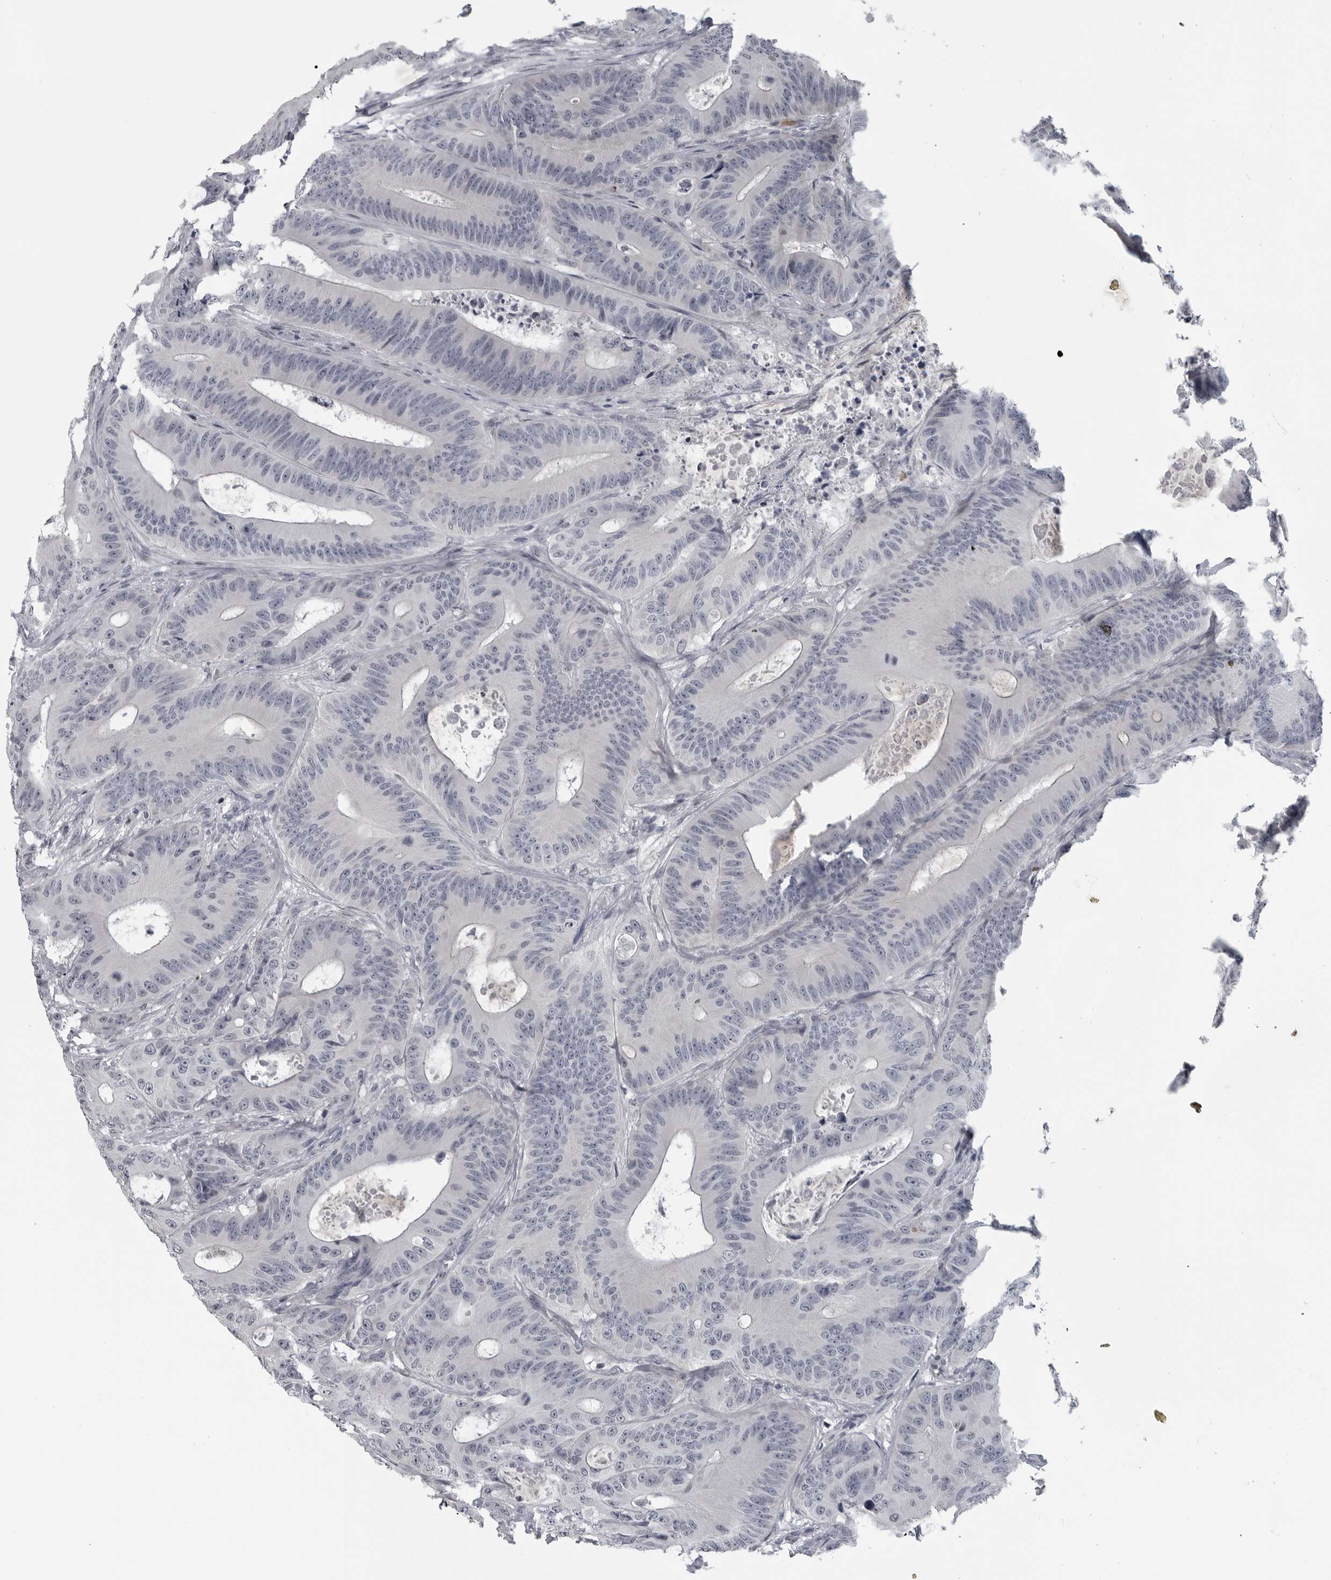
{"staining": {"intensity": "negative", "quantity": "none", "location": "none"}, "tissue": "colorectal cancer", "cell_type": "Tumor cells", "image_type": "cancer", "snomed": [{"axis": "morphology", "description": "Adenocarcinoma, NOS"}, {"axis": "topography", "description": "Colon"}], "caption": "Tumor cells are negative for protein expression in human colorectal cancer (adenocarcinoma).", "gene": "LYSMD1", "patient": {"sex": "male", "age": 83}}